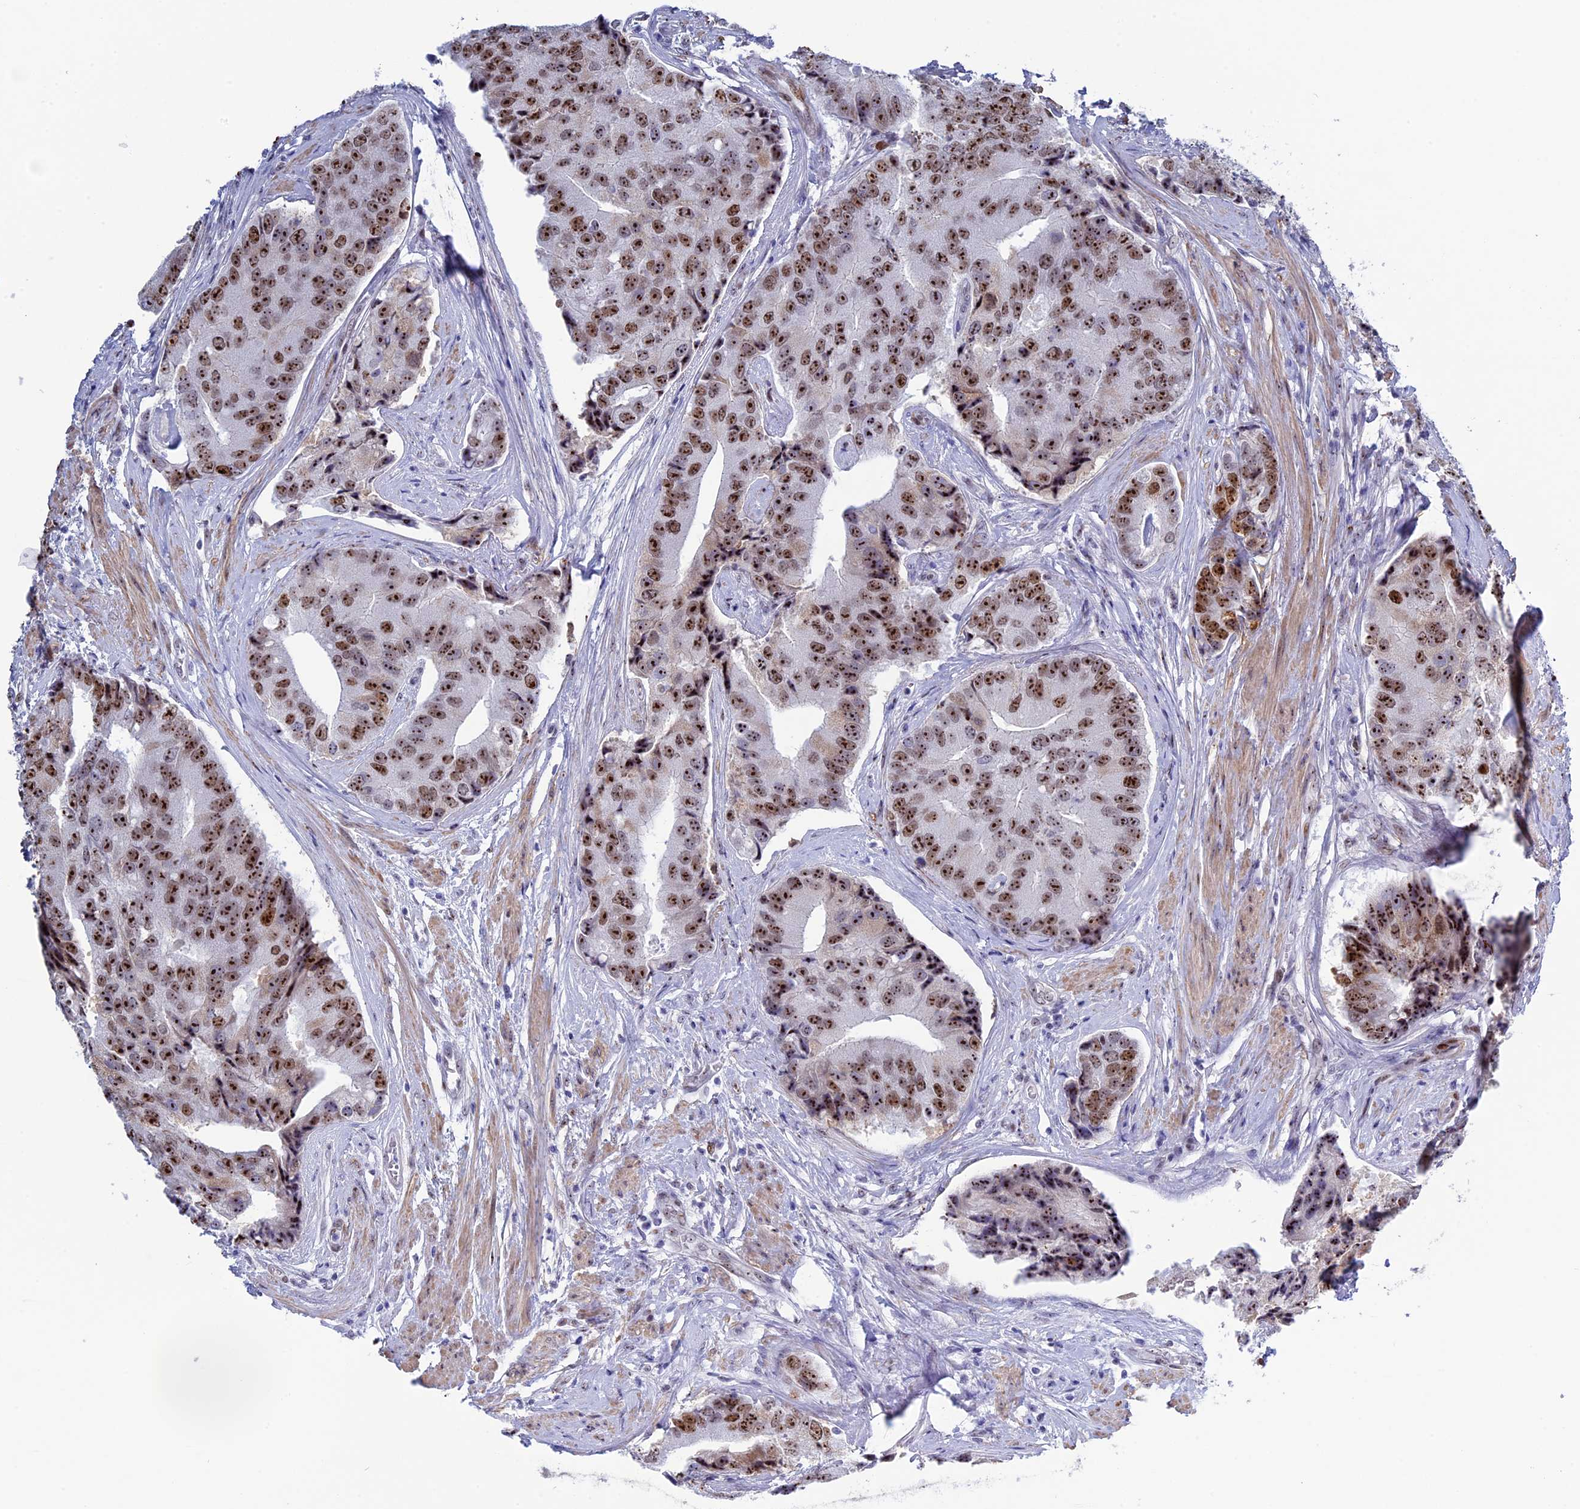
{"staining": {"intensity": "strong", "quantity": ">75%", "location": "nuclear"}, "tissue": "prostate cancer", "cell_type": "Tumor cells", "image_type": "cancer", "snomed": [{"axis": "morphology", "description": "Adenocarcinoma, High grade"}, {"axis": "topography", "description": "Prostate"}], "caption": "This micrograph displays IHC staining of human prostate adenocarcinoma (high-grade), with high strong nuclear expression in approximately >75% of tumor cells.", "gene": "CCDC86", "patient": {"sex": "male", "age": 70}}